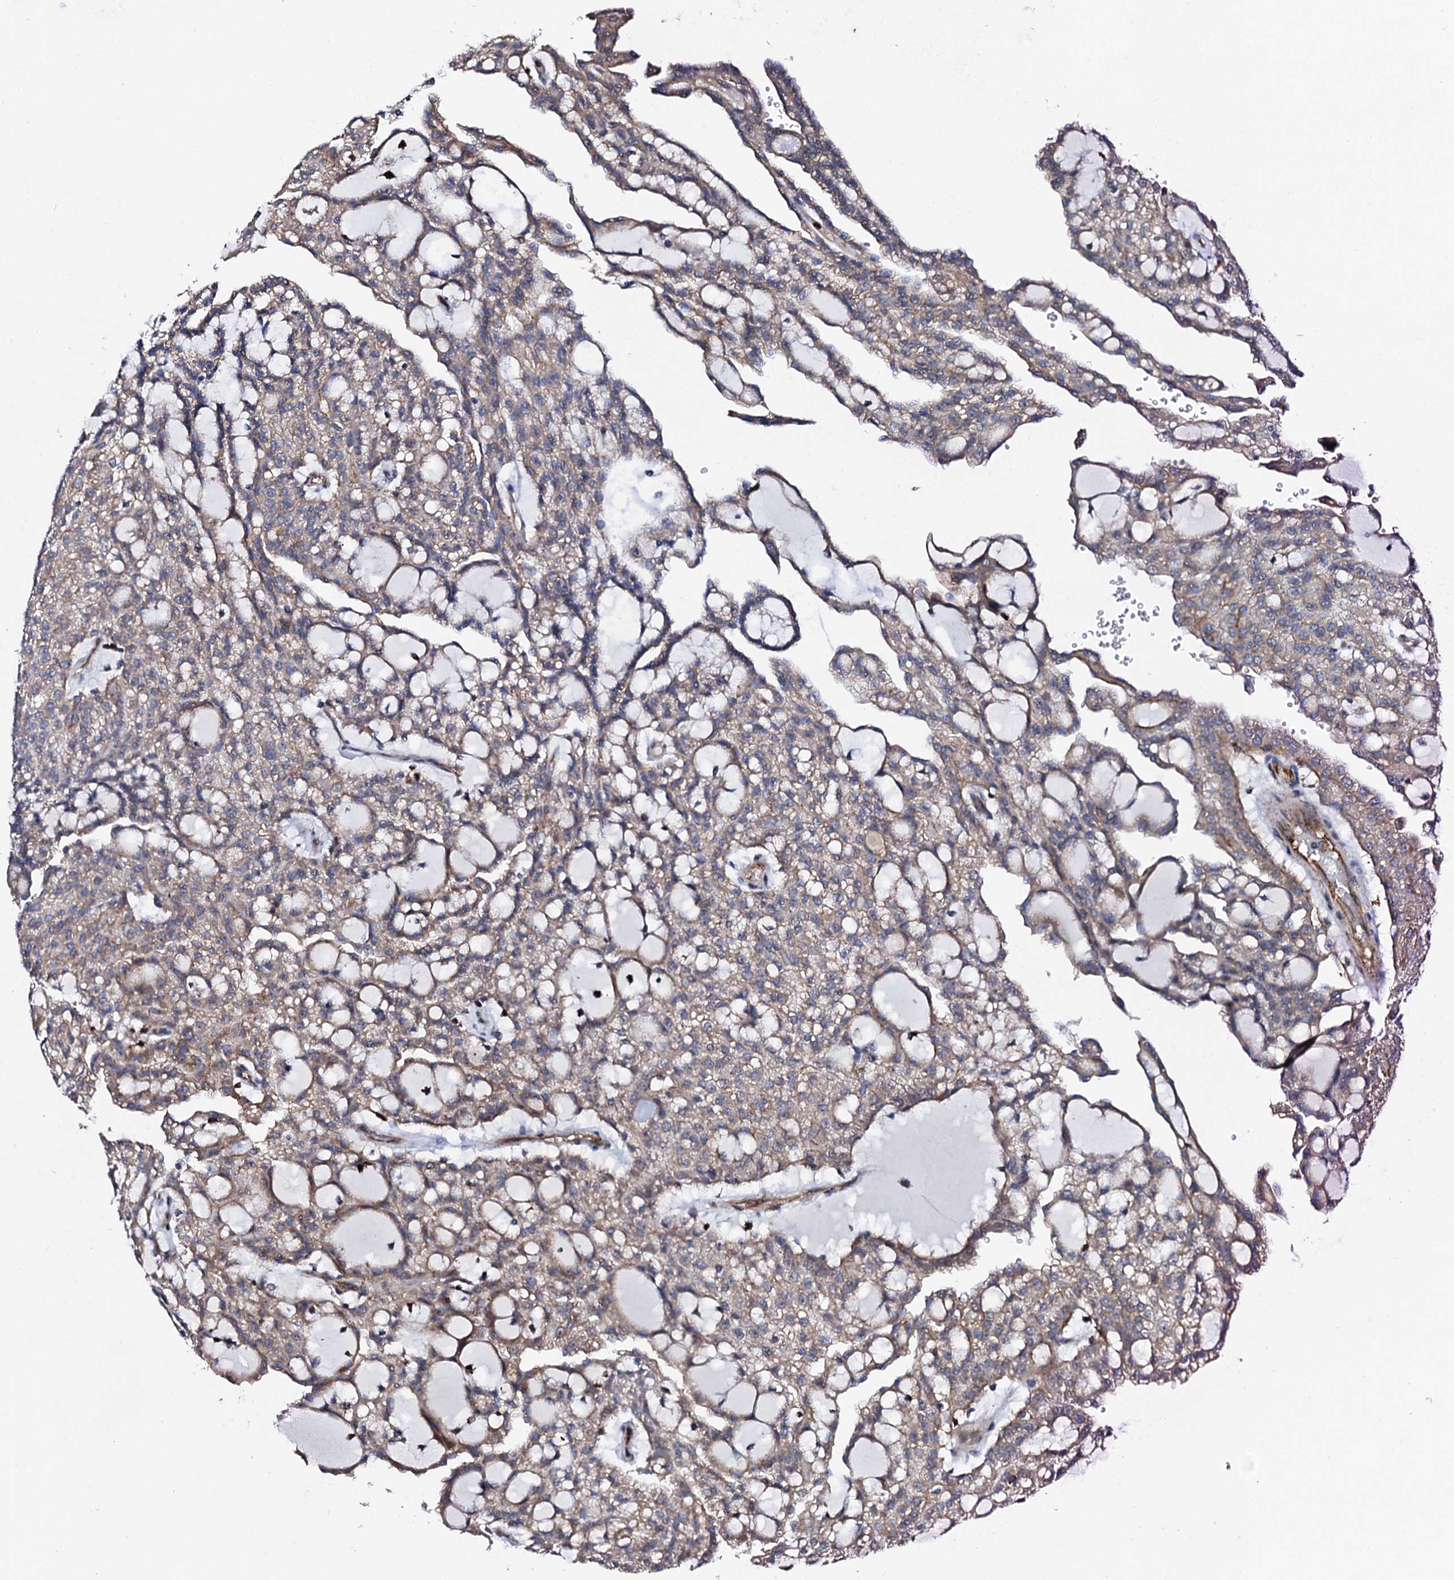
{"staining": {"intensity": "moderate", "quantity": ">75%", "location": "cytoplasmic/membranous"}, "tissue": "renal cancer", "cell_type": "Tumor cells", "image_type": "cancer", "snomed": [{"axis": "morphology", "description": "Adenocarcinoma, NOS"}, {"axis": "topography", "description": "Kidney"}], "caption": "Adenocarcinoma (renal) stained for a protein exhibits moderate cytoplasmic/membranous positivity in tumor cells.", "gene": "GTPBP4", "patient": {"sex": "male", "age": 63}}